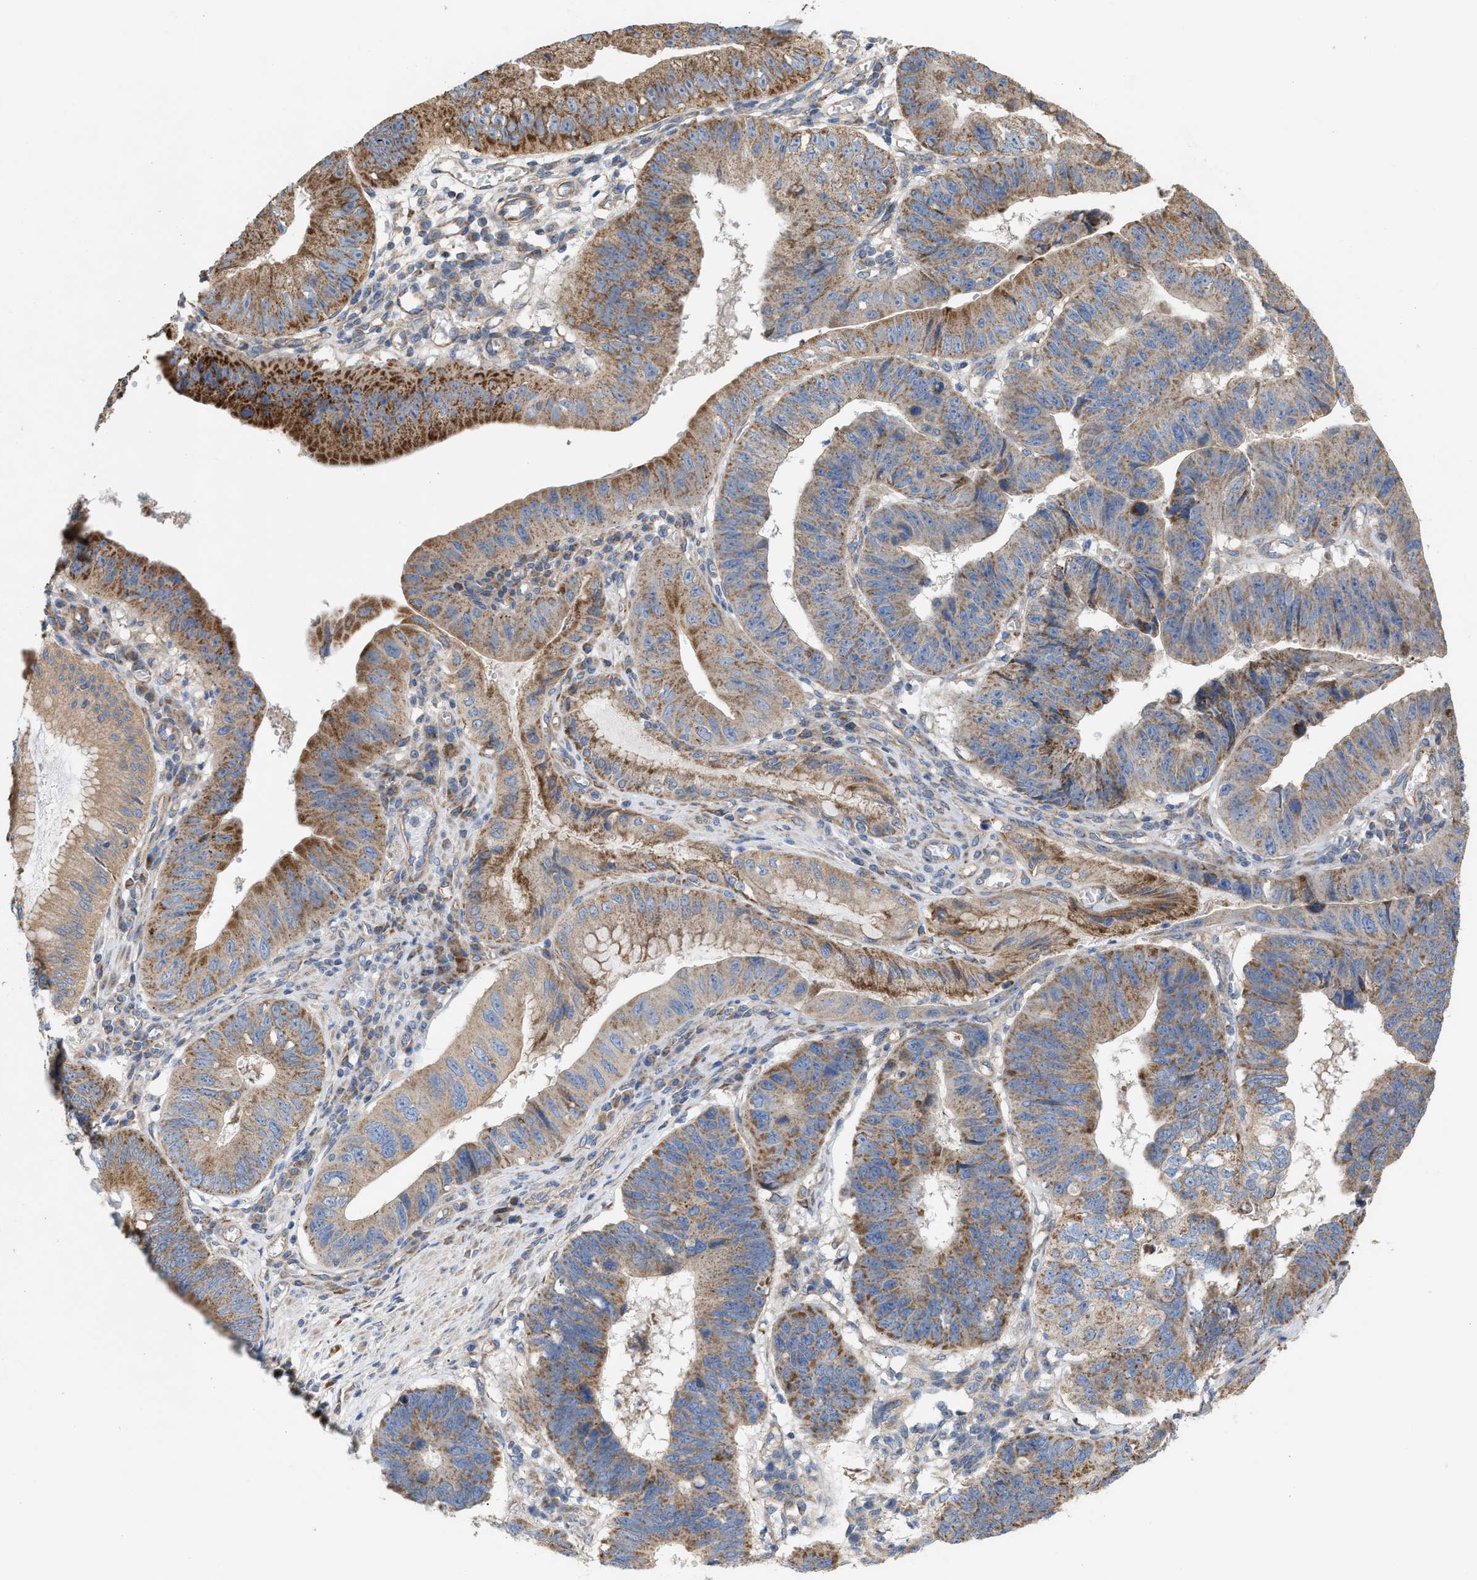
{"staining": {"intensity": "moderate", "quantity": ">75%", "location": "cytoplasmic/membranous"}, "tissue": "stomach cancer", "cell_type": "Tumor cells", "image_type": "cancer", "snomed": [{"axis": "morphology", "description": "Adenocarcinoma, NOS"}, {"axis": "topography", "description": "Stomach"}], "caption": "Protein staining reveals moderate cytoplasmic/membranous positivity in about >75% of tumor cells in stomach cancer. (brown staining indicates protein expression, while blue staining denotes nuclei).", "gene": "OXSM", "patient": {"sex": "male", "age": 59}}